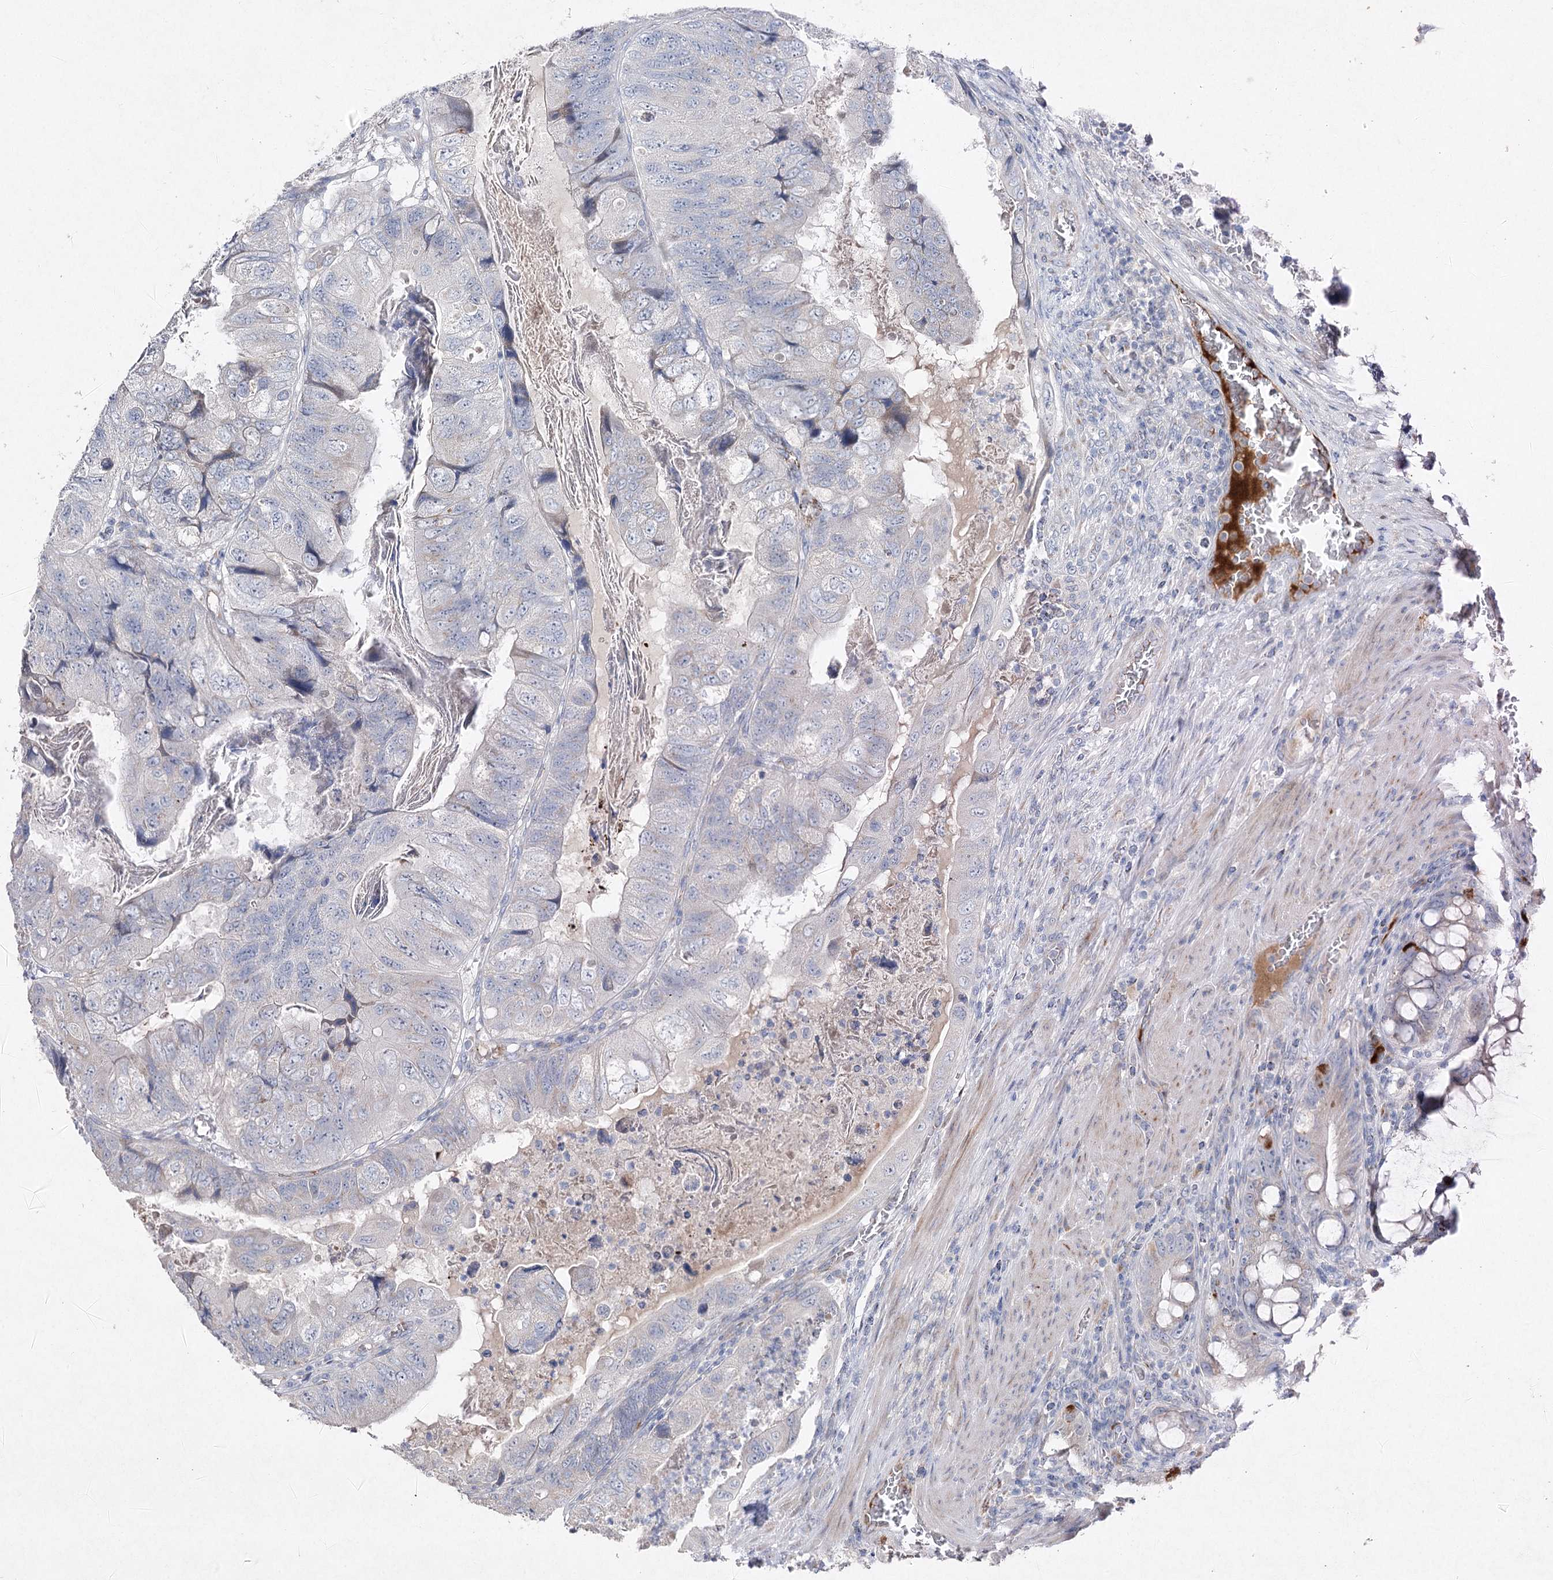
{"staining": {"intensity": "weak", "quantity": "<25%", "location": "cytoplasmic/membranous"}, "tissue": "colorectal cancer", "cell_type": "Tumor cells", "image_type": "cancer", "snomed": [{"axis": "morphology", "description": "Adenocarcinoma, NOS"}, {"axis": "topography", "description": "Rectum"}], "caption": "Colorectal cancer was stained to show a protein in brown. There is no significant staining in tumor cells.", "gene": "RFX6", "patient": {"sex": "male", "age": 63}}